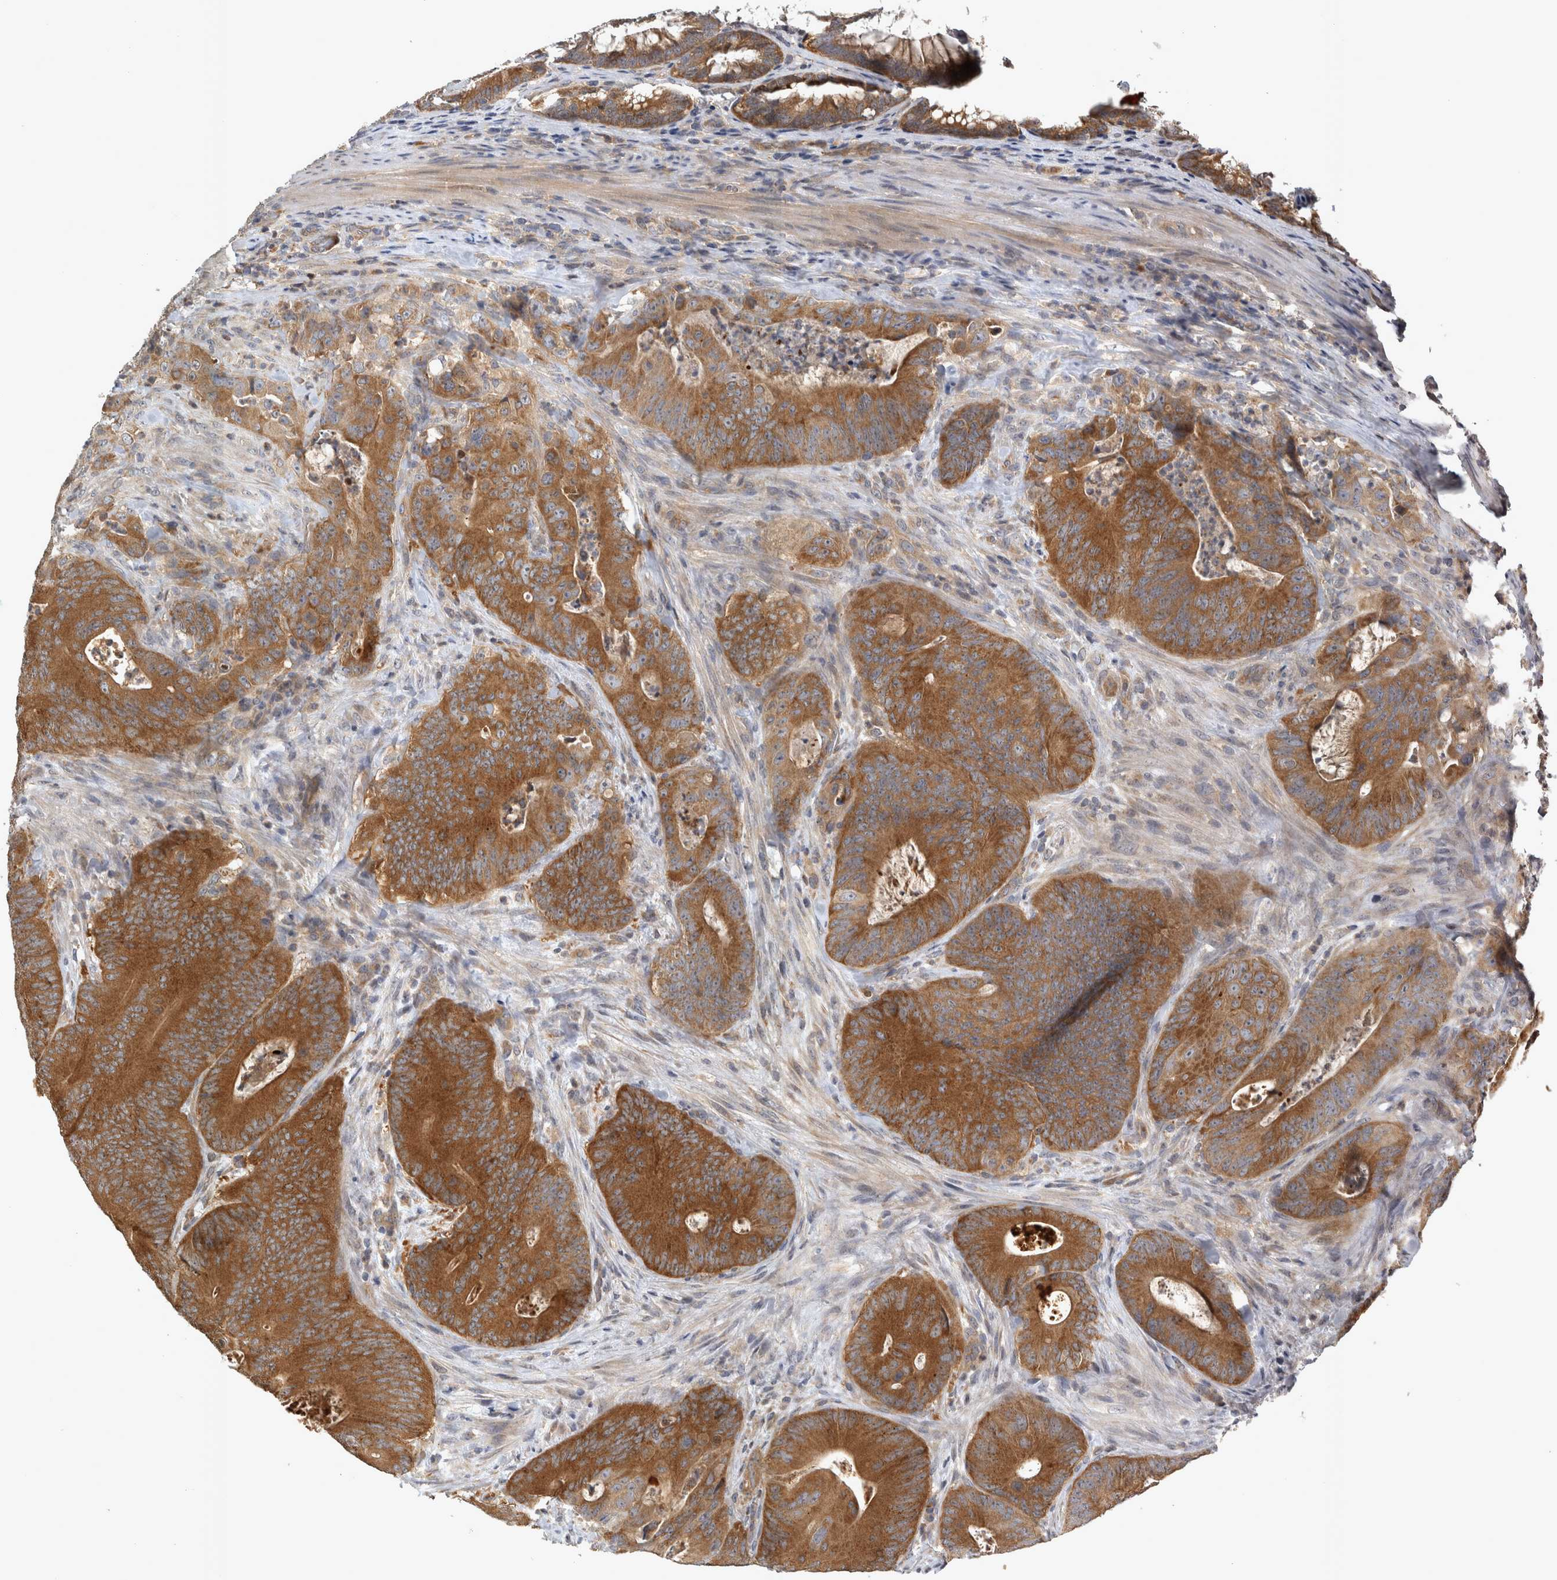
{"staining": {"intensity": "strong", "quantity": ">75%", "location": "cytoplasmic/membranous"}, "tissue": "colorectal cancer", "cell_type": "Tumor cells", "image_type": "cancer", "snomed": [{"axis": "morphology", "description": "Normal tissue, NOS"}, {"axis": "topography", "description": "Colon"}], "caption": "Colorectal cancer stained for a protein displays strong cytoplasmic/membranous positivity in tumor cells.", "gene": "TRMT61B", "patient": {"sex": "female", "age": 82}}